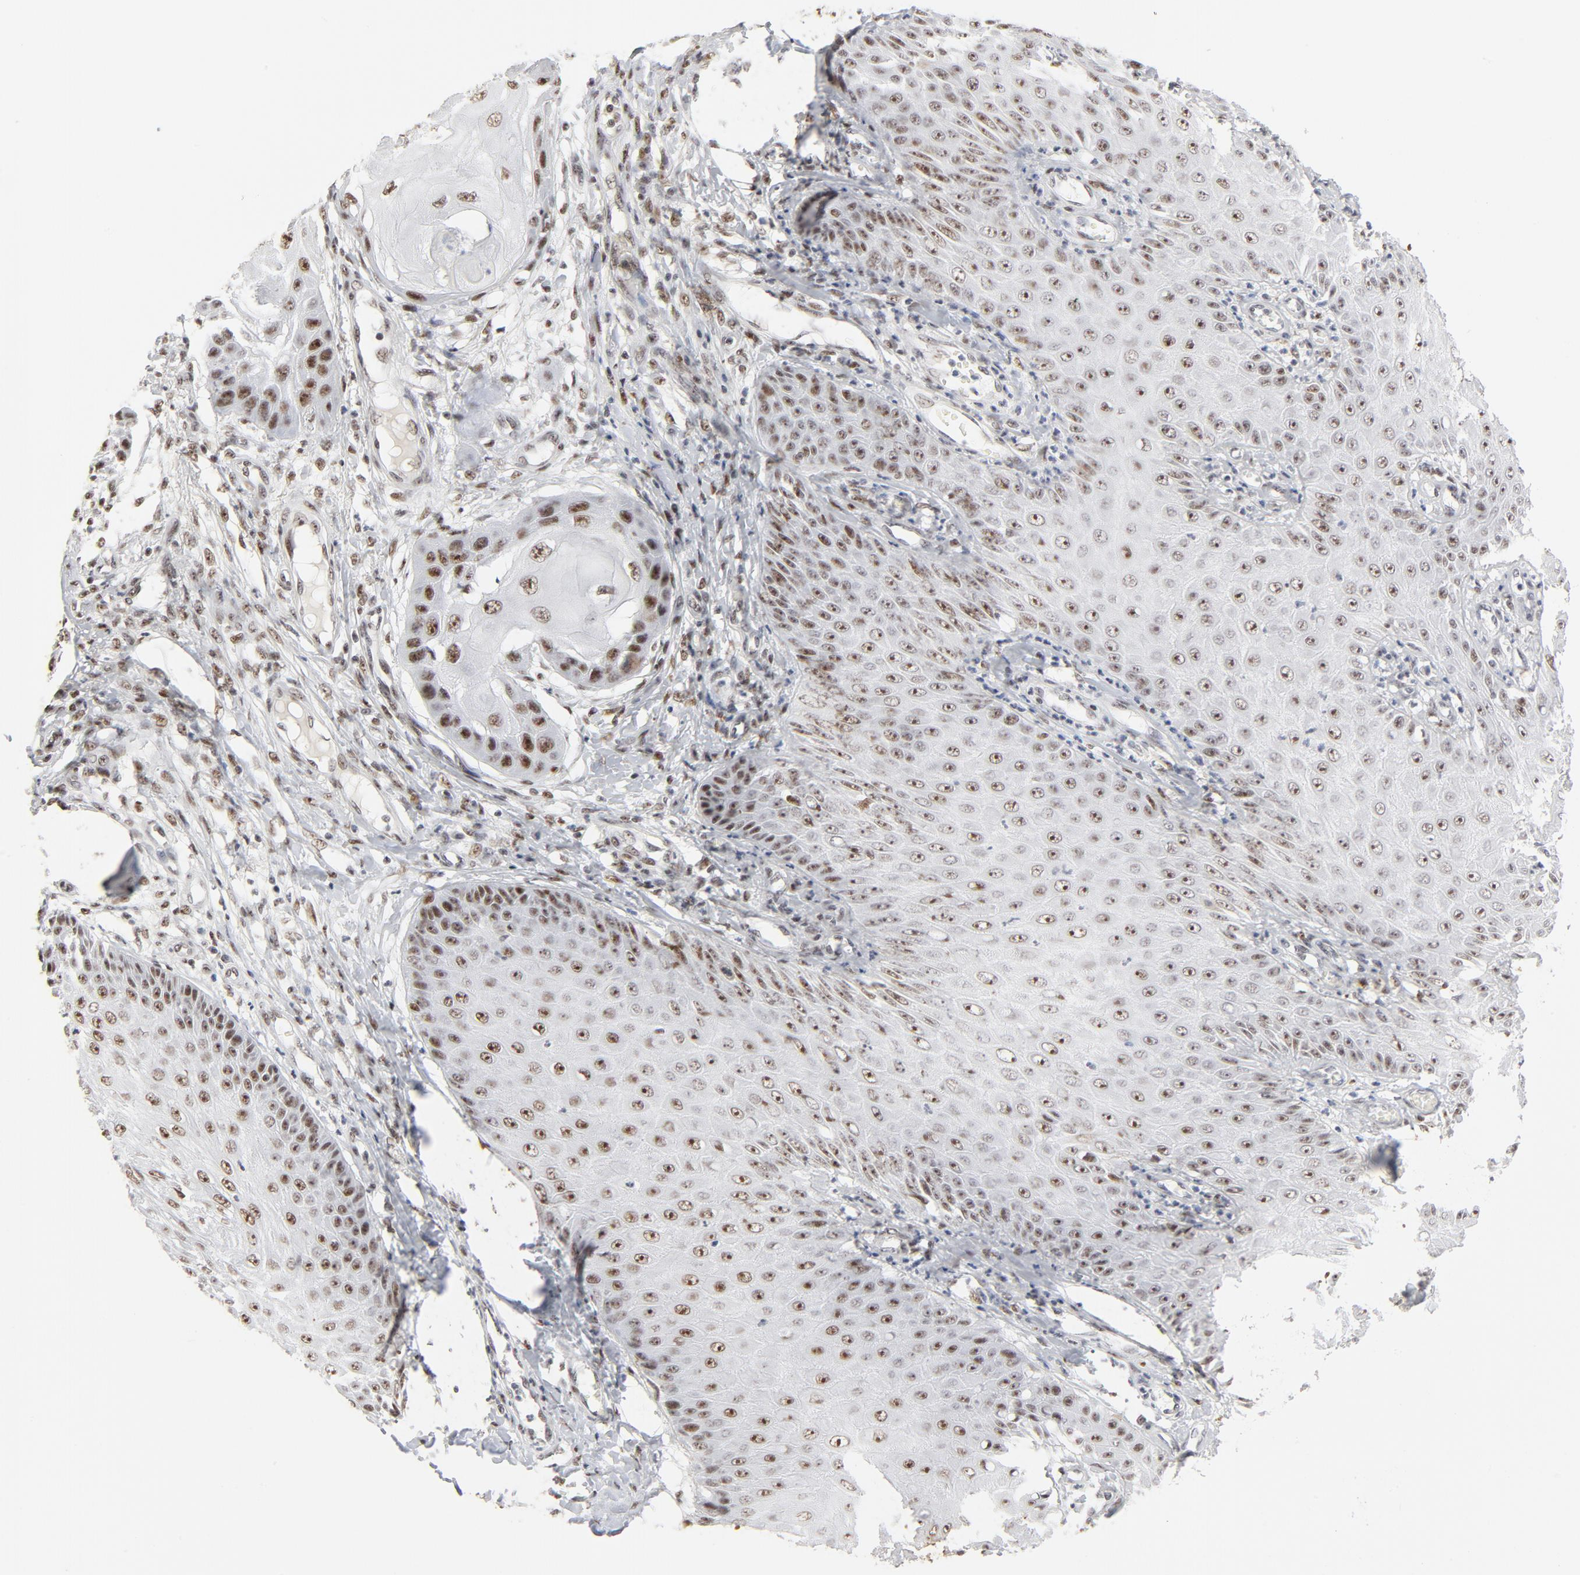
{"staining": {"intensity": "moderate", "quantity": ">75%", "location": "nuclear"}, "tissue": "skin cancer", "cell_type": "Tumor cells", "image_type": "cancer", "snomed": [{"axis": "morphology", "description": "Squamous cell carcinoma, NOS"}, {"axis": "topography", "description": "Skin"}], "caption": "Moderate nuclear protein expression is appreciated in about >75% of tumor cells in squamous cell carcinoma (skin).", "gene": "GTF2H1", "patient": {"sex": "female", "age": 40}}